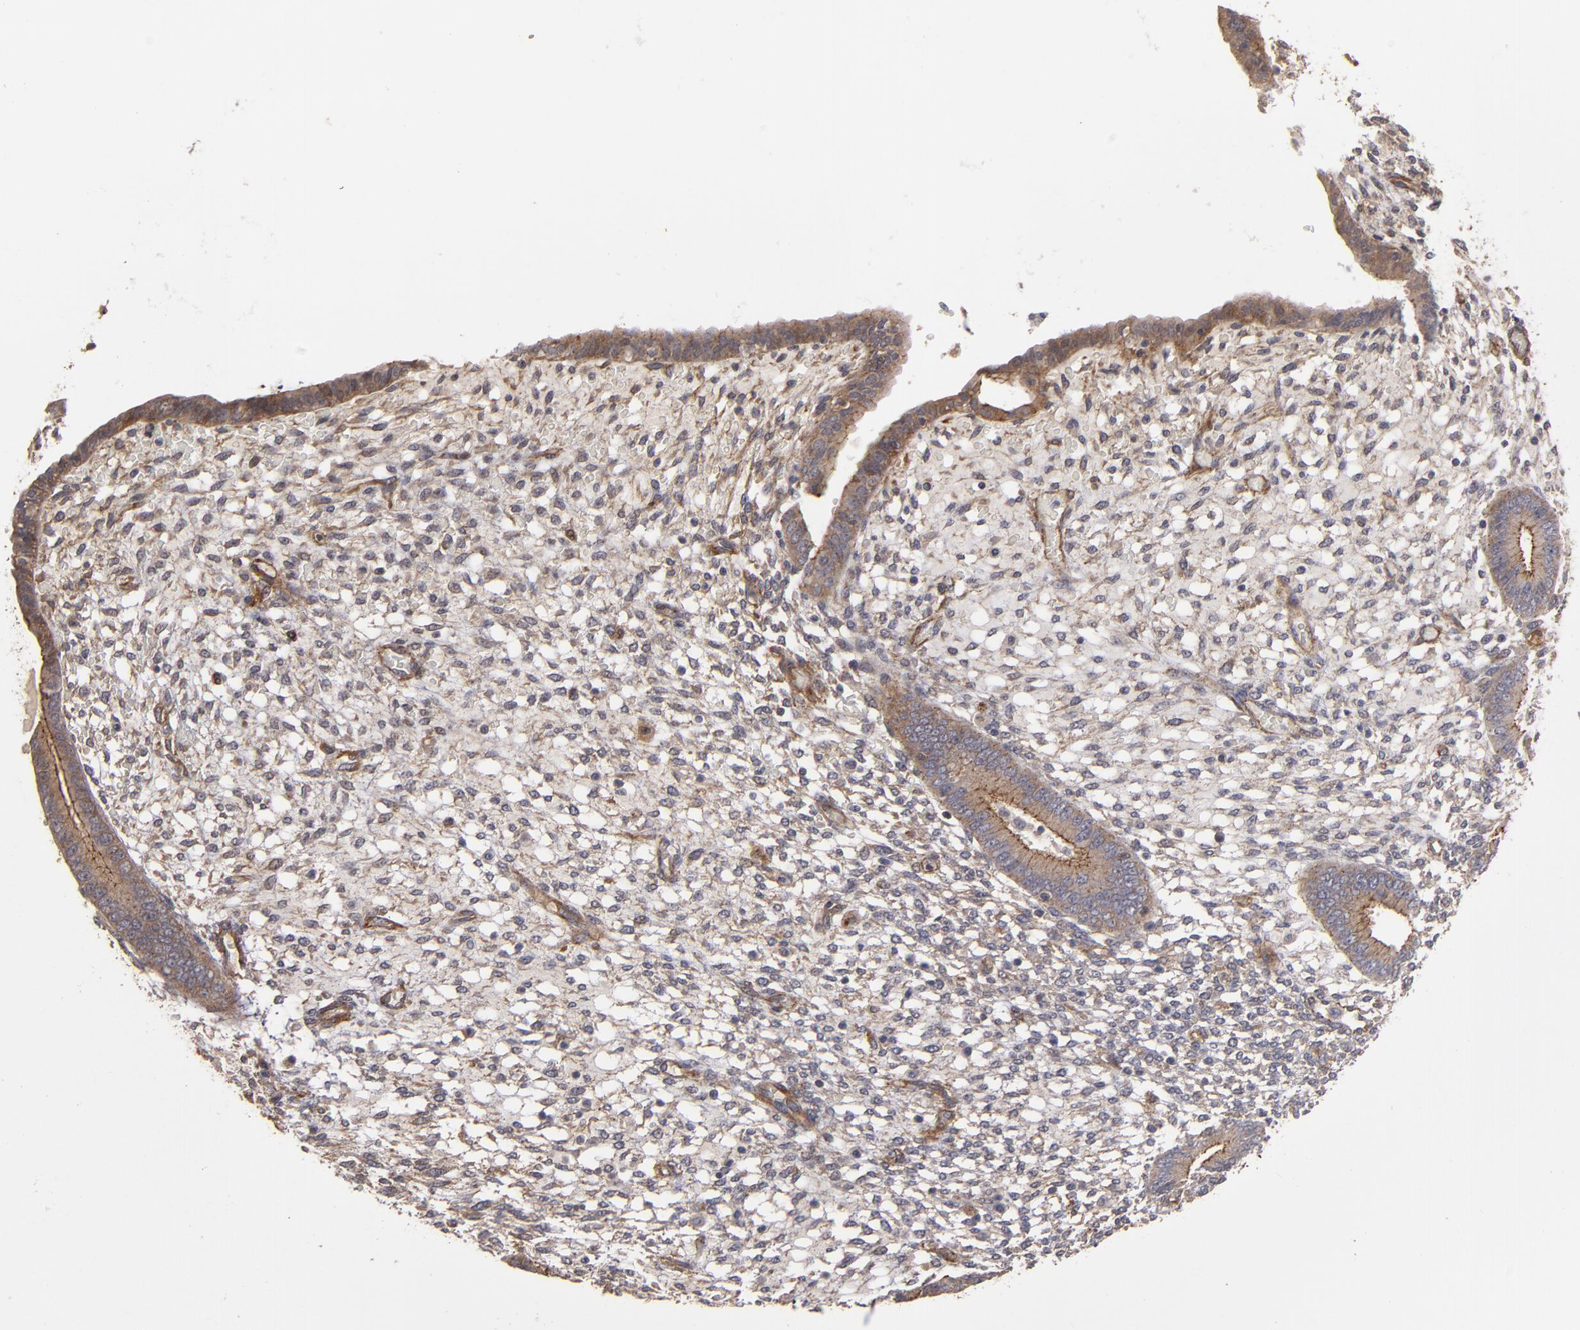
{"staining": {"intensity": "weak", "quantity": "25%-75%", "location": "cytoplasmic/membranous"}, "tissue": "endometrium", "cell_type": "Cells in endometrial stroma", "image_type": "normal", "snomed": [{"axis": "morphology", "description": "Normal tissue, NOS"}, {"axis": "topography", "description": "Endometrium"}], "caption": "IHC micrograph of benign endometrium: endometrium stained using immunohistochemistry demonstrates low levels of weak protein expression localized specifically in the cytoplasmic/membranous of cells in endometrial stroma, appearing as a cytoplasmic/membranous brown color.", "gene": "TJP1", "patient": {"sex": "female", "age": 42}}